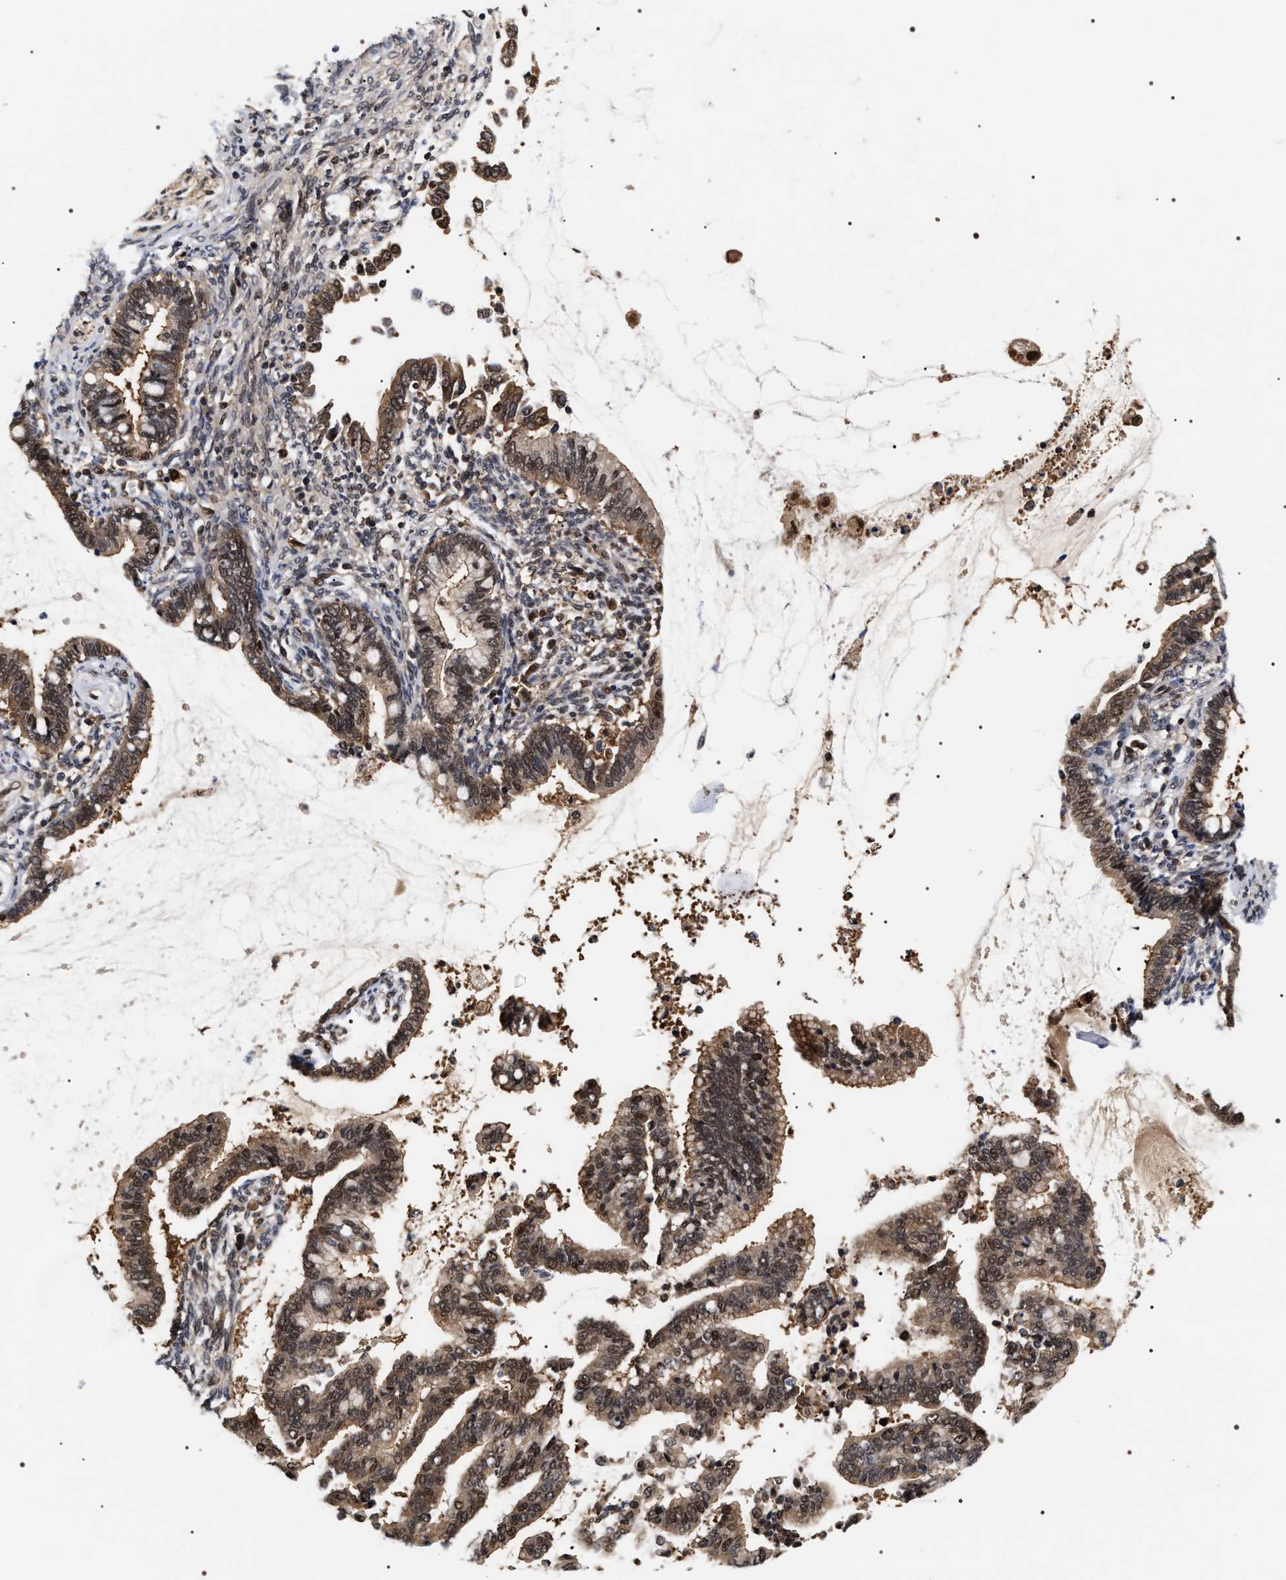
{"staining": {"intensity": "moderate", "quantity": ">75%", "location": "cytoplasmic/membranous,nuclear"}, "tissue": "cervical cancer", "cell_type": "Tumor cells", "image_type": "cancer", "snomed": [{"axis": "morphology", "description": "Adenocarcinoma, NOS"}, {"axis": "topography", "description": "Cervix"}], "caption": "Protein analysis of cervical cancer tissue shows moderate cytoplasmic/membranous and nuclear staining in approximately >75% of tumor cells.", "gene": "BAG6", "patient": {"sex": "female", "age": 44}}